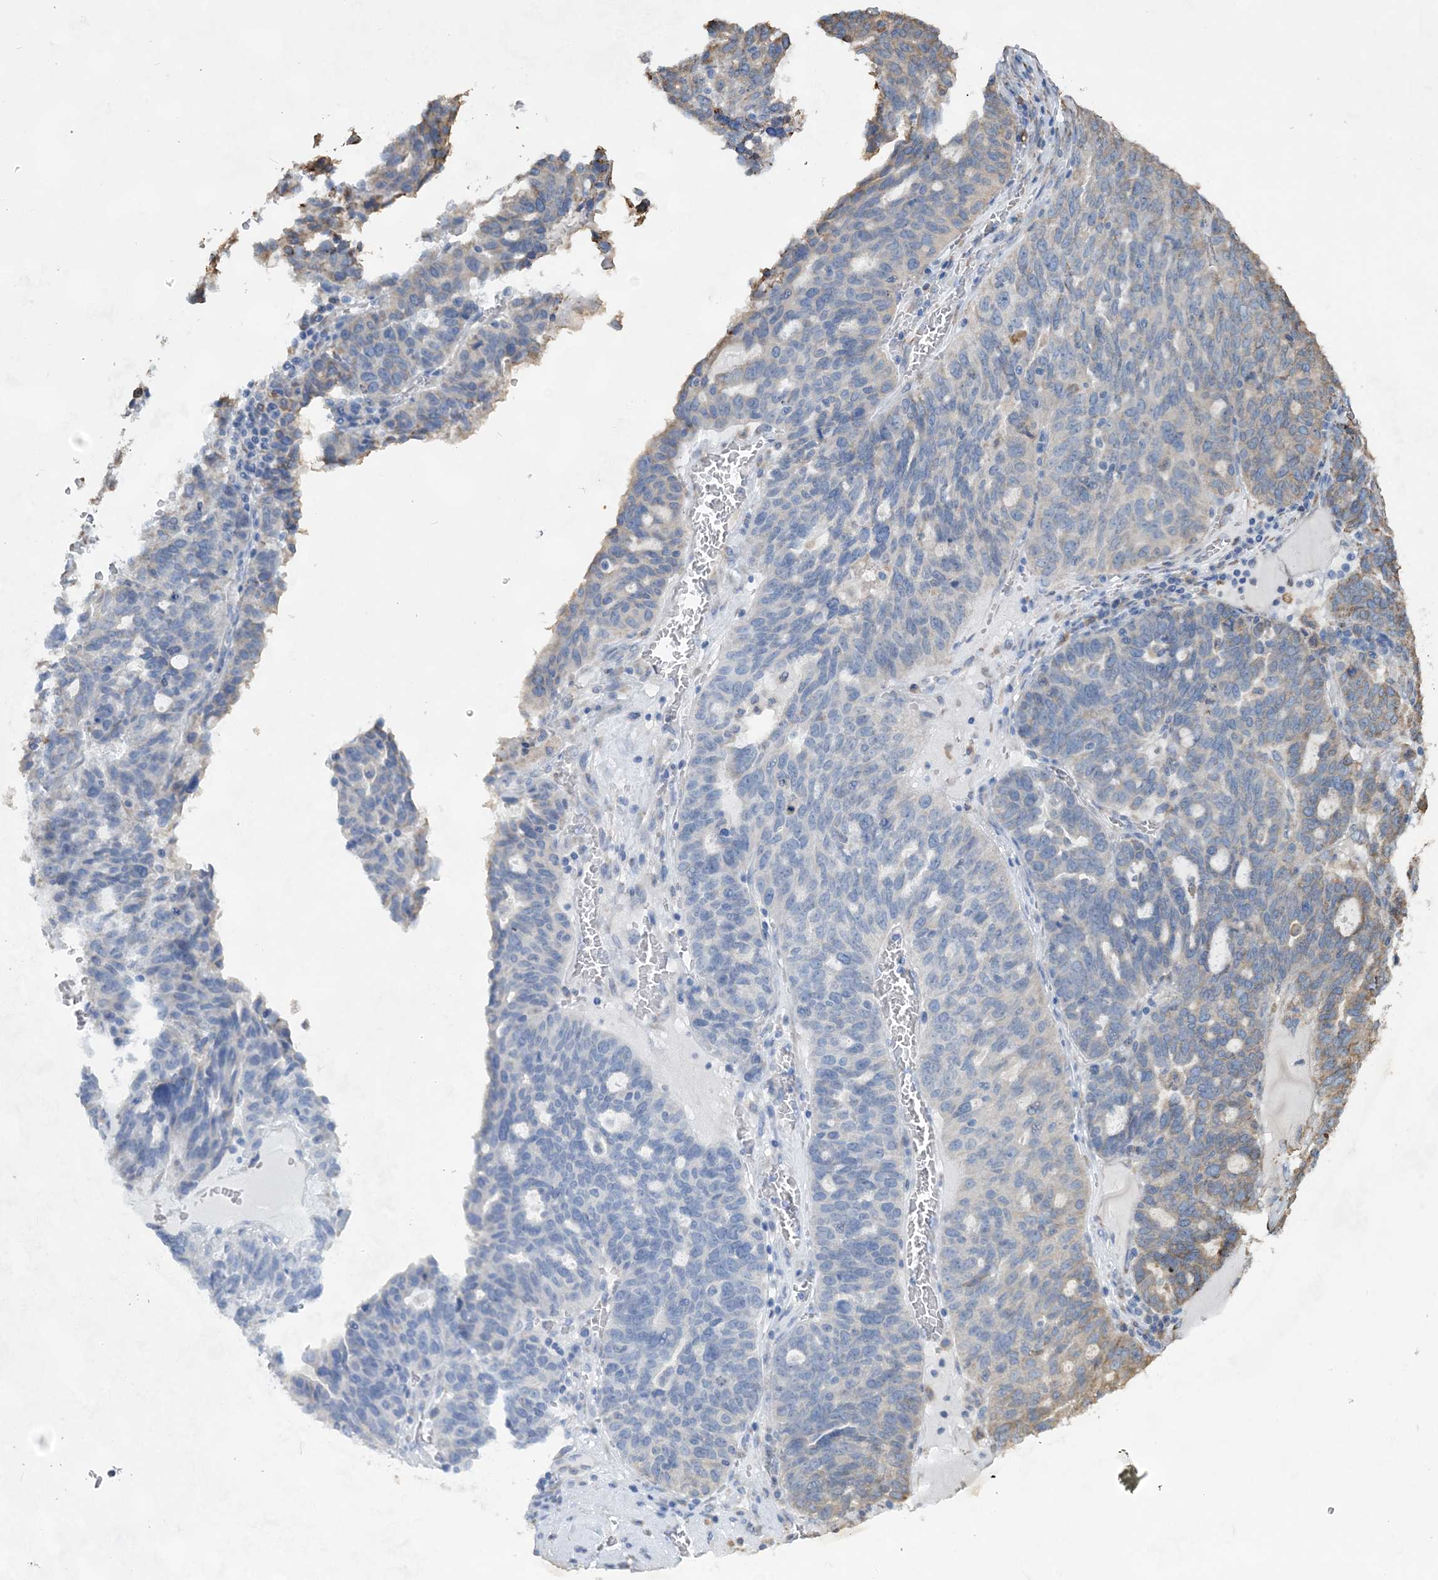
{"staining": {"intensity": "moderate", "quantity": "<25%", "location": "cytoplasmic/membranous"}, "tissue": "ovarian cancer", "cell_type": "Tumor cells", "image_type": "cancer", "snomed": [{"axis": "morphology", "description": "Cystadenocarcinoma, serous, NOS"}, {"axis": "topography", "description": "Ovary"}], "caption": "Immunohistochemistry image of human ovarian cancer (serous cystadenocarcinoma) stained for a protein (brown), which reveals low levels of moderate cytoplasmic/membranous expression in approximately <25% of tumor cells.", "gene": "WDR12", "patient": {"sex": "female", "age": 59}}